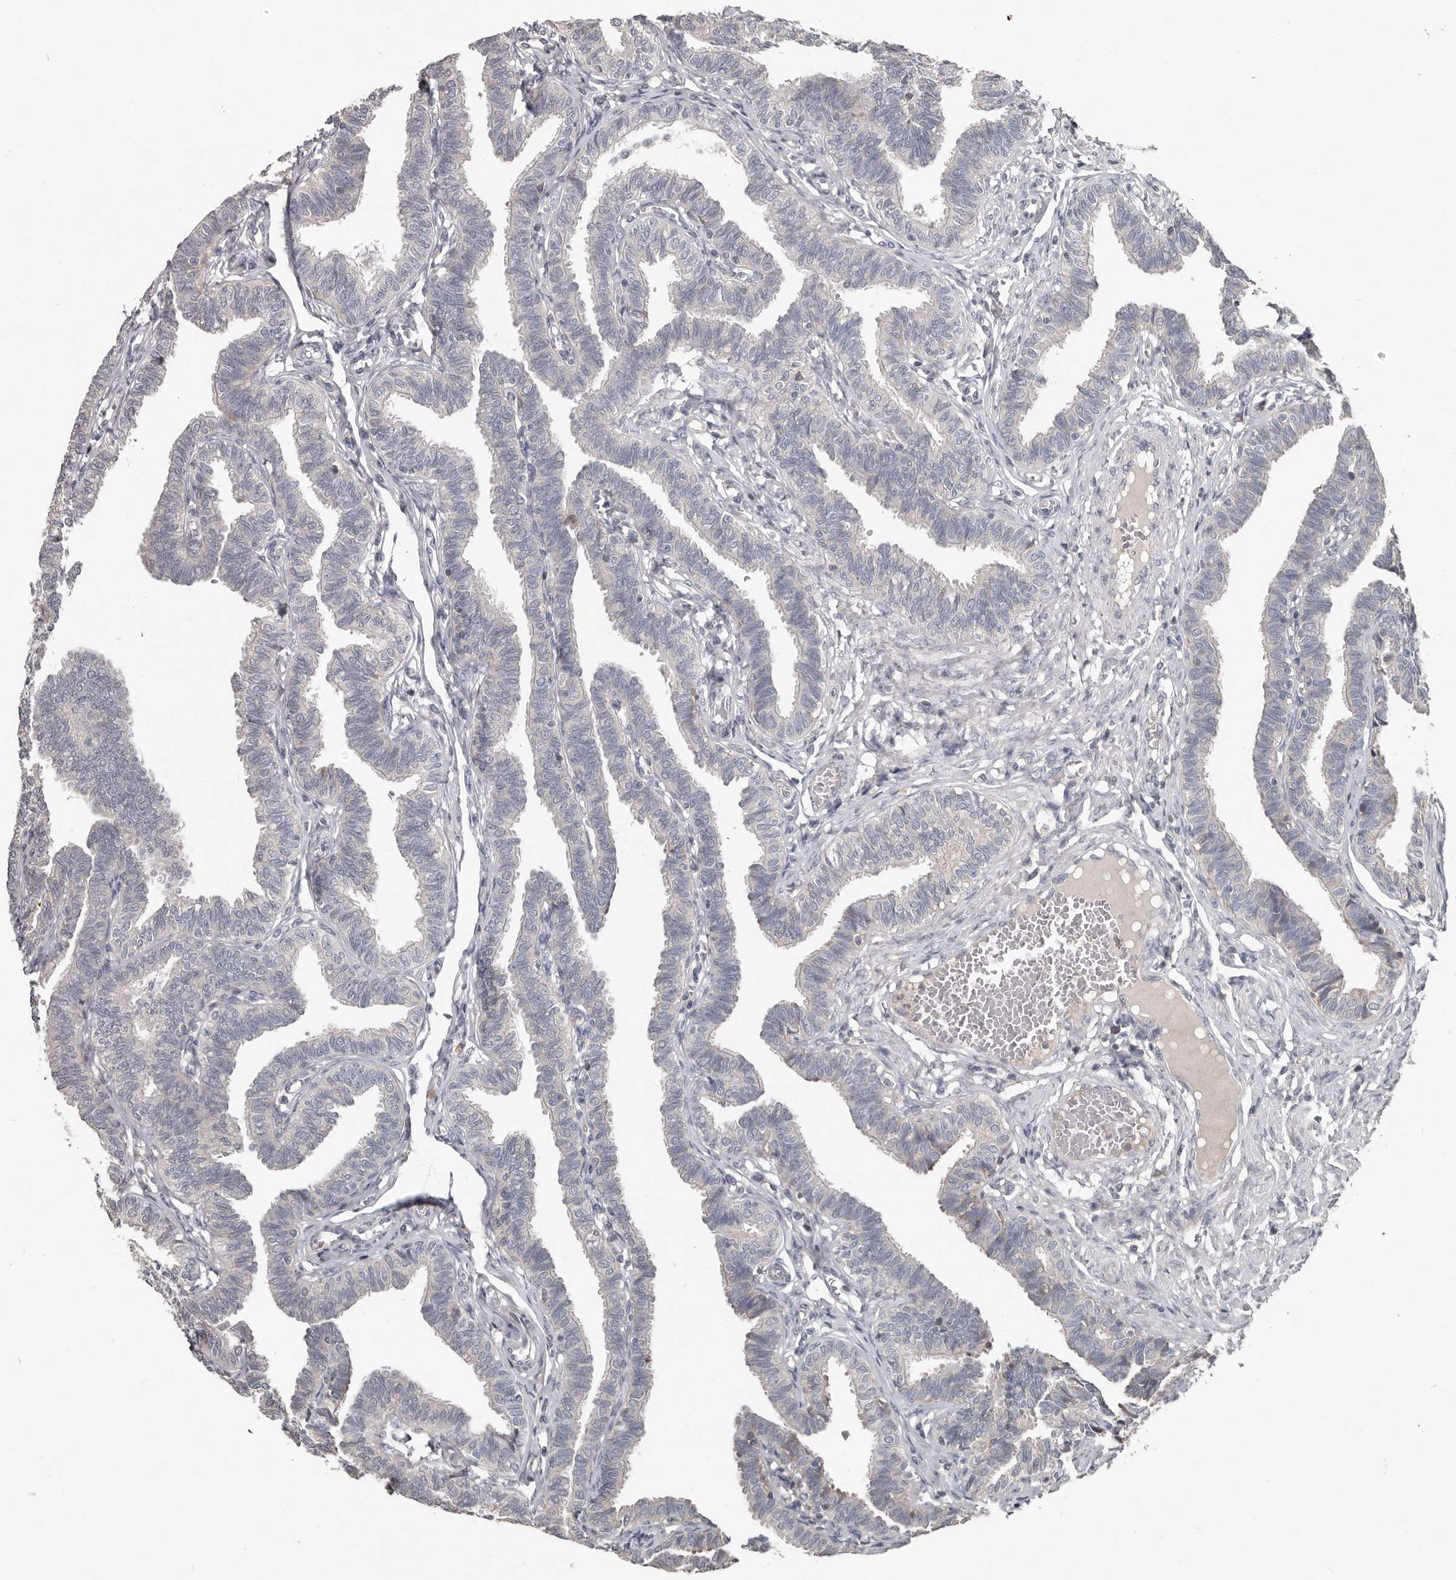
{"staining": {"intensity": "negative", "quantity": "none", "location": "none"}, "tissue": "fallopian tube", "cell_type": "Glandular cells", "image_type": "normal", "snomed": [{"axis": "morphology", "description": "Normal tissue, NOS"}, {"axis": "topography", "description": "Fallopian tube"}, {"axis": "topography", "description": "Ovary"}], "caption": "This histopathology image is of unremarkable fallopian tube stained with immunohistochemistry (IHC) to label a protein in brown with the nuclei are counter-stained blue. There is no positivity in glandular cells.", "gene": "CA6", "patient": {"sex": "female", "age": 23}}